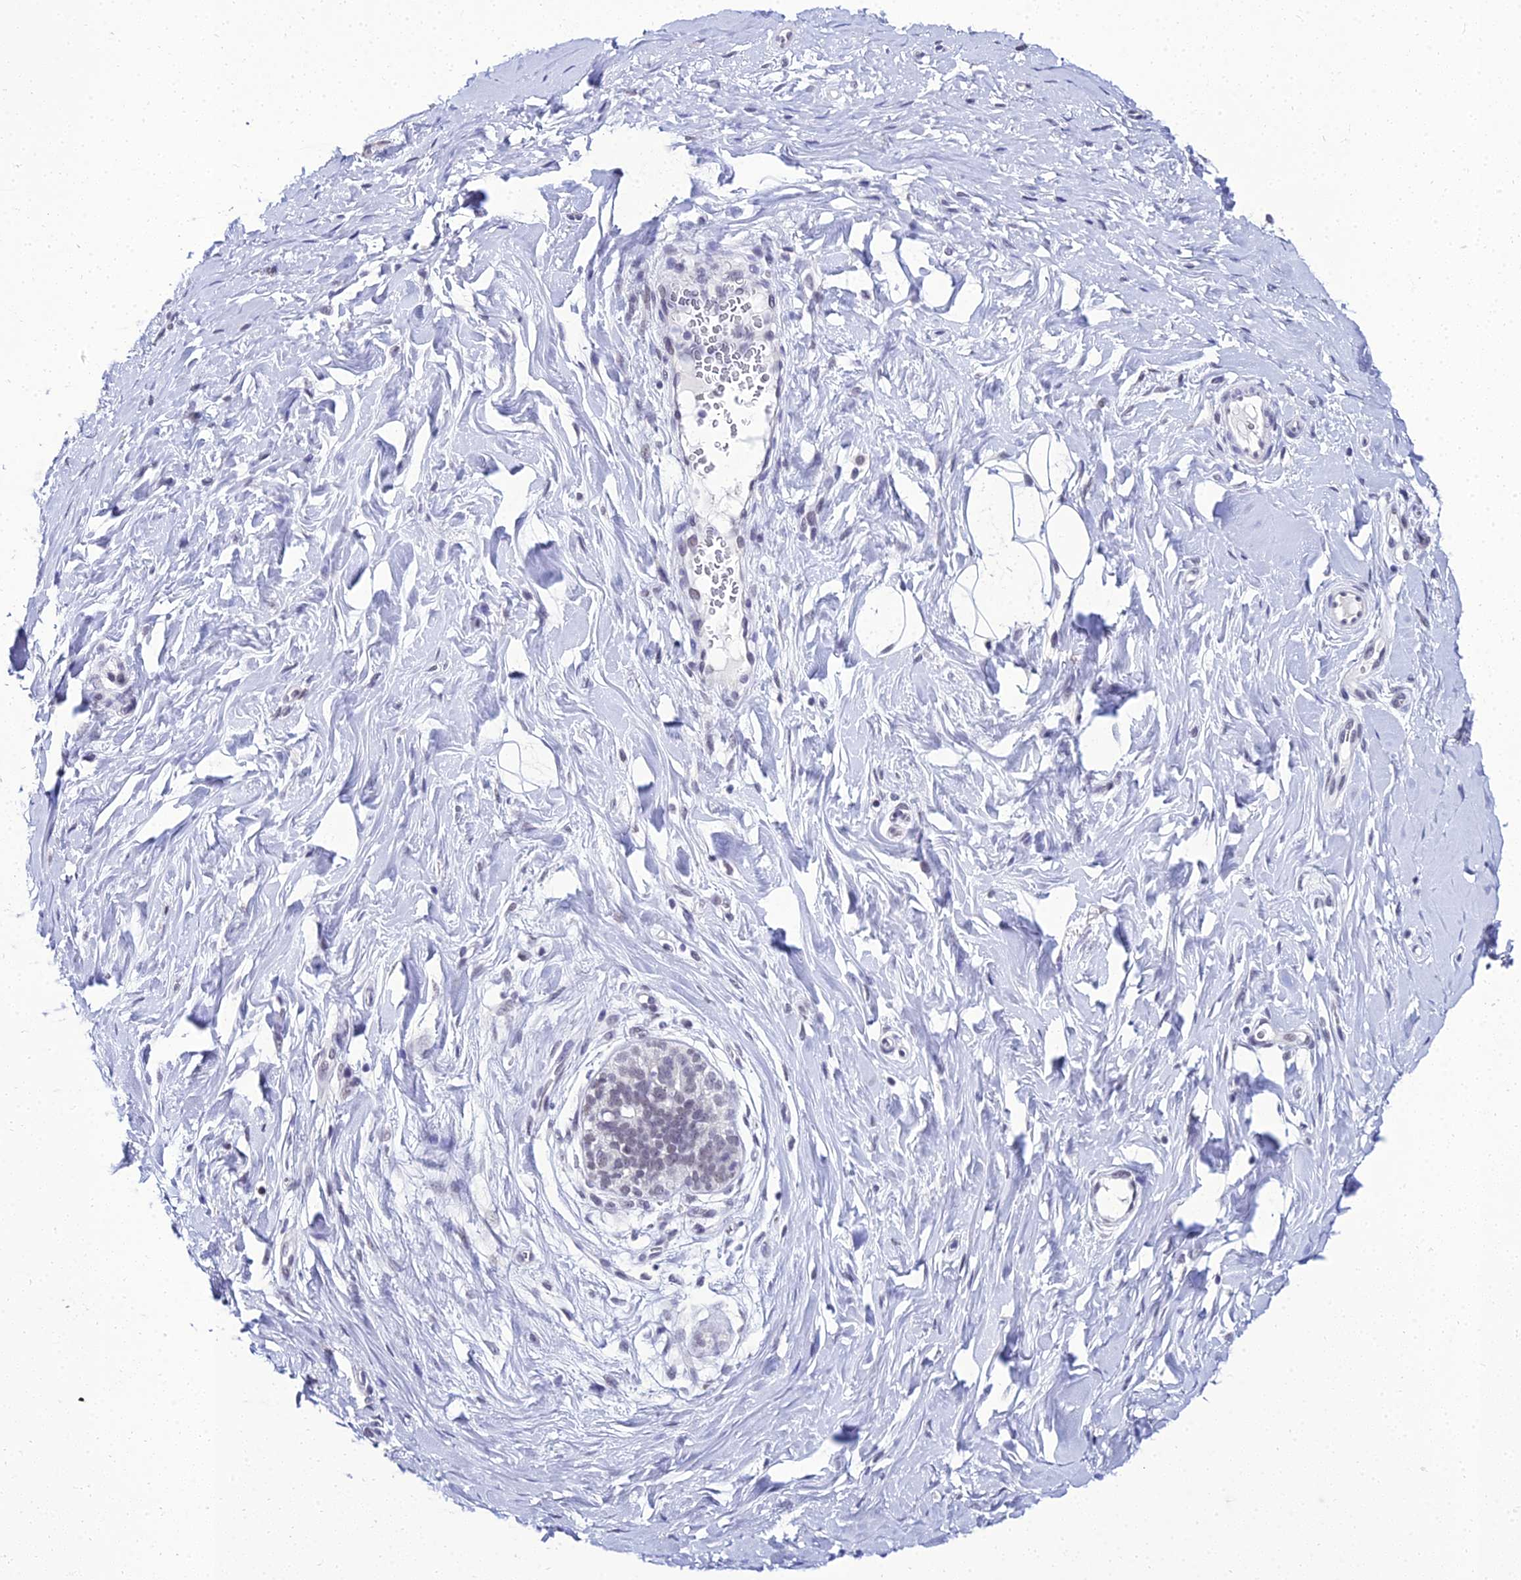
{"staining": {"intensity": "negative", "quantity": "none", "location": "none"}, "tissue": "adipose tissue", "cell_type": "Adipocytes", "image_type": "normal", "snomed": [{"axis": "morphology", "description": "Normal tissue, NOS"}, {"axis": "topography", "description": "Breast"}], "caption": "The micrograph displays no significant positivity in adipocytes of adipose tissue.", "gene": "PPP4R2", "patient": {"sex": "female", "age": 26}}